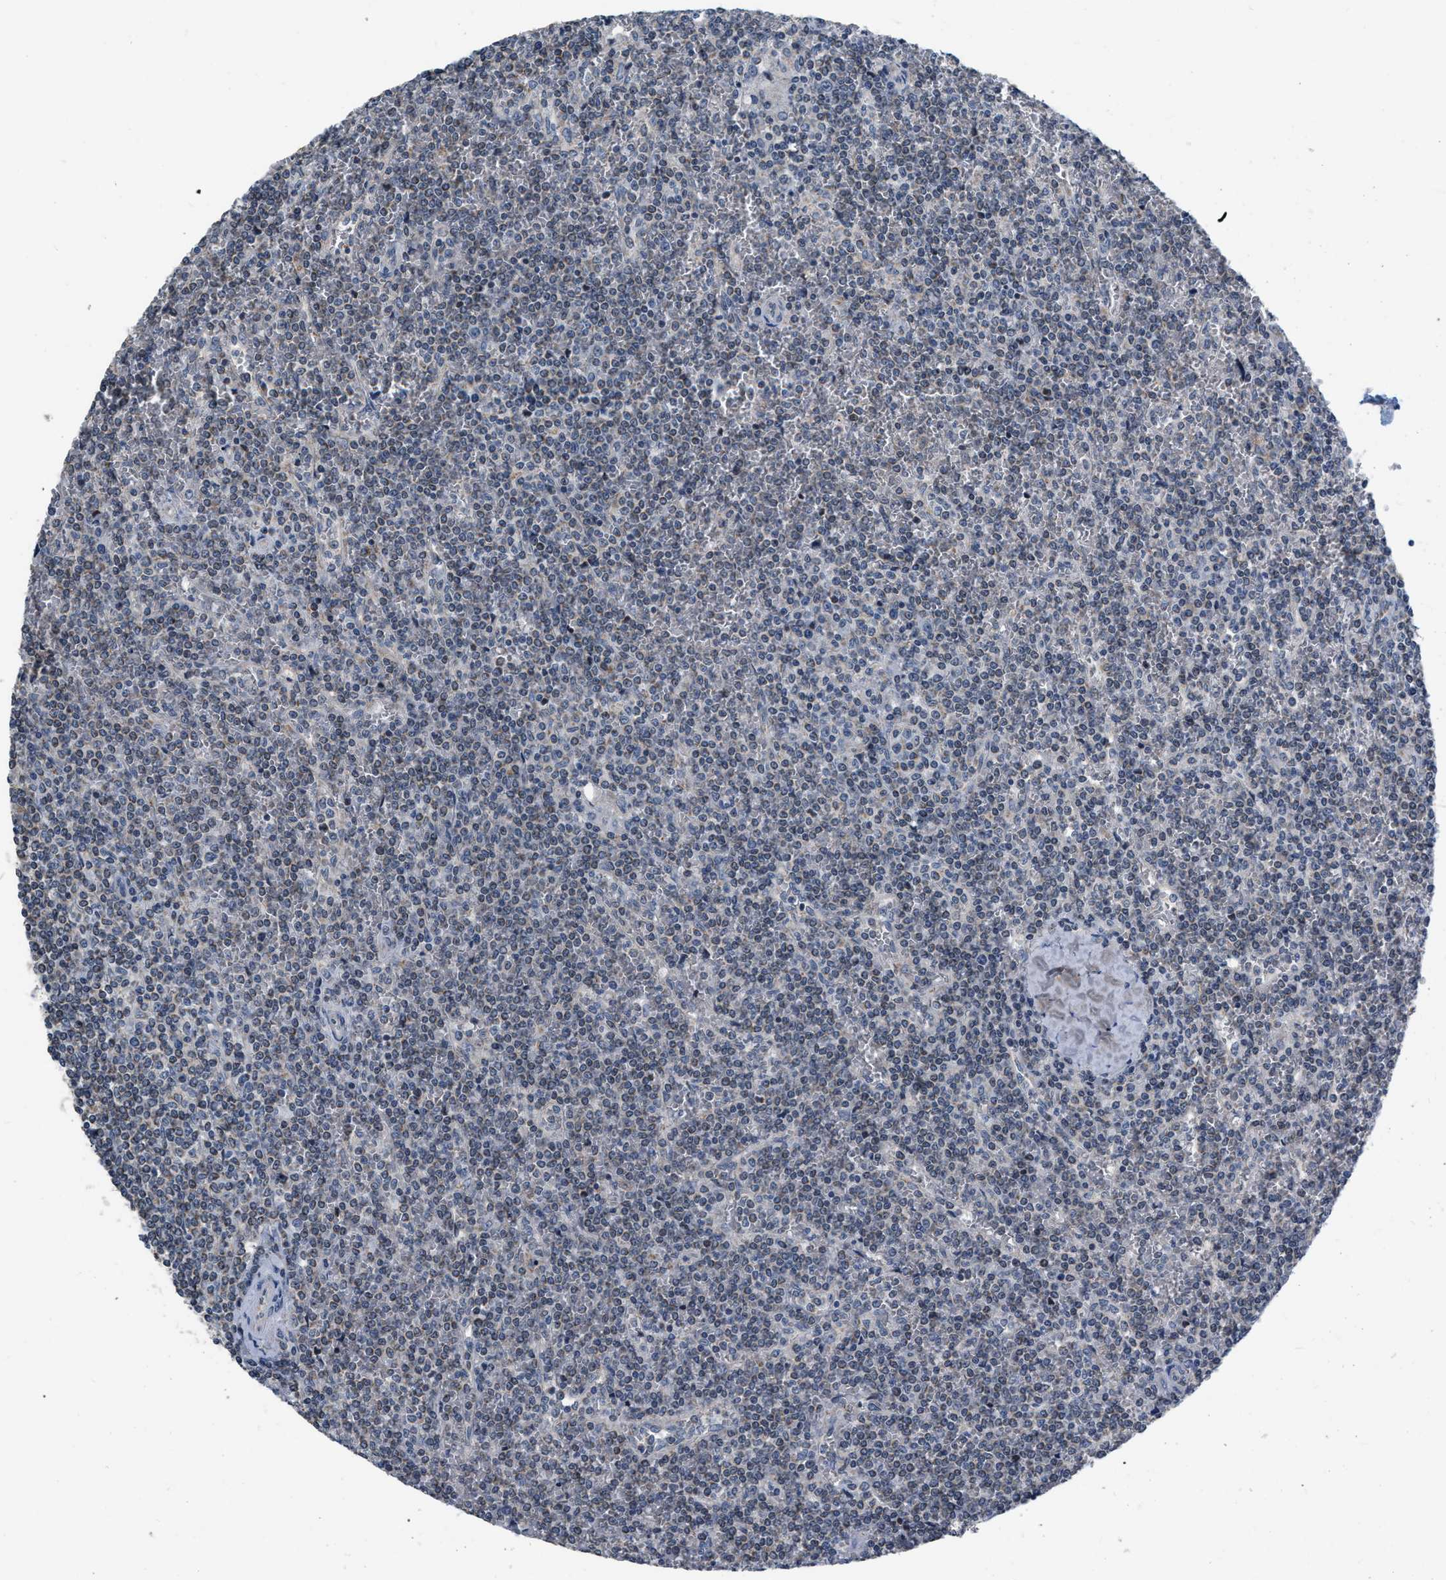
{"staining": {"intensity": "negative", "quantity": "none", "location": "none"}, "tissue": "lymphoma", "cell_type": "Tumor cells", "image_type": "cancer", "snomed": [{"axis": "morphology", "description": "Malignant lymphoma, non-Hodgkin's type, Low grade"}, {"axis": "topography", "description": "Spleen"}], "caption": "Immunohistochemistry image of neoplastic tissue: human lymphoma stained with DAB (3,3'-diaminobenzidine) exhibits no significant protein positivity in tumor cells. Brightfield microscopy of IHC stained with DAB (brown) and hematoxylin (blue), captured at high magnification.", "gene": "DDX56", "patient": {"sex": "female", "age": 19}}